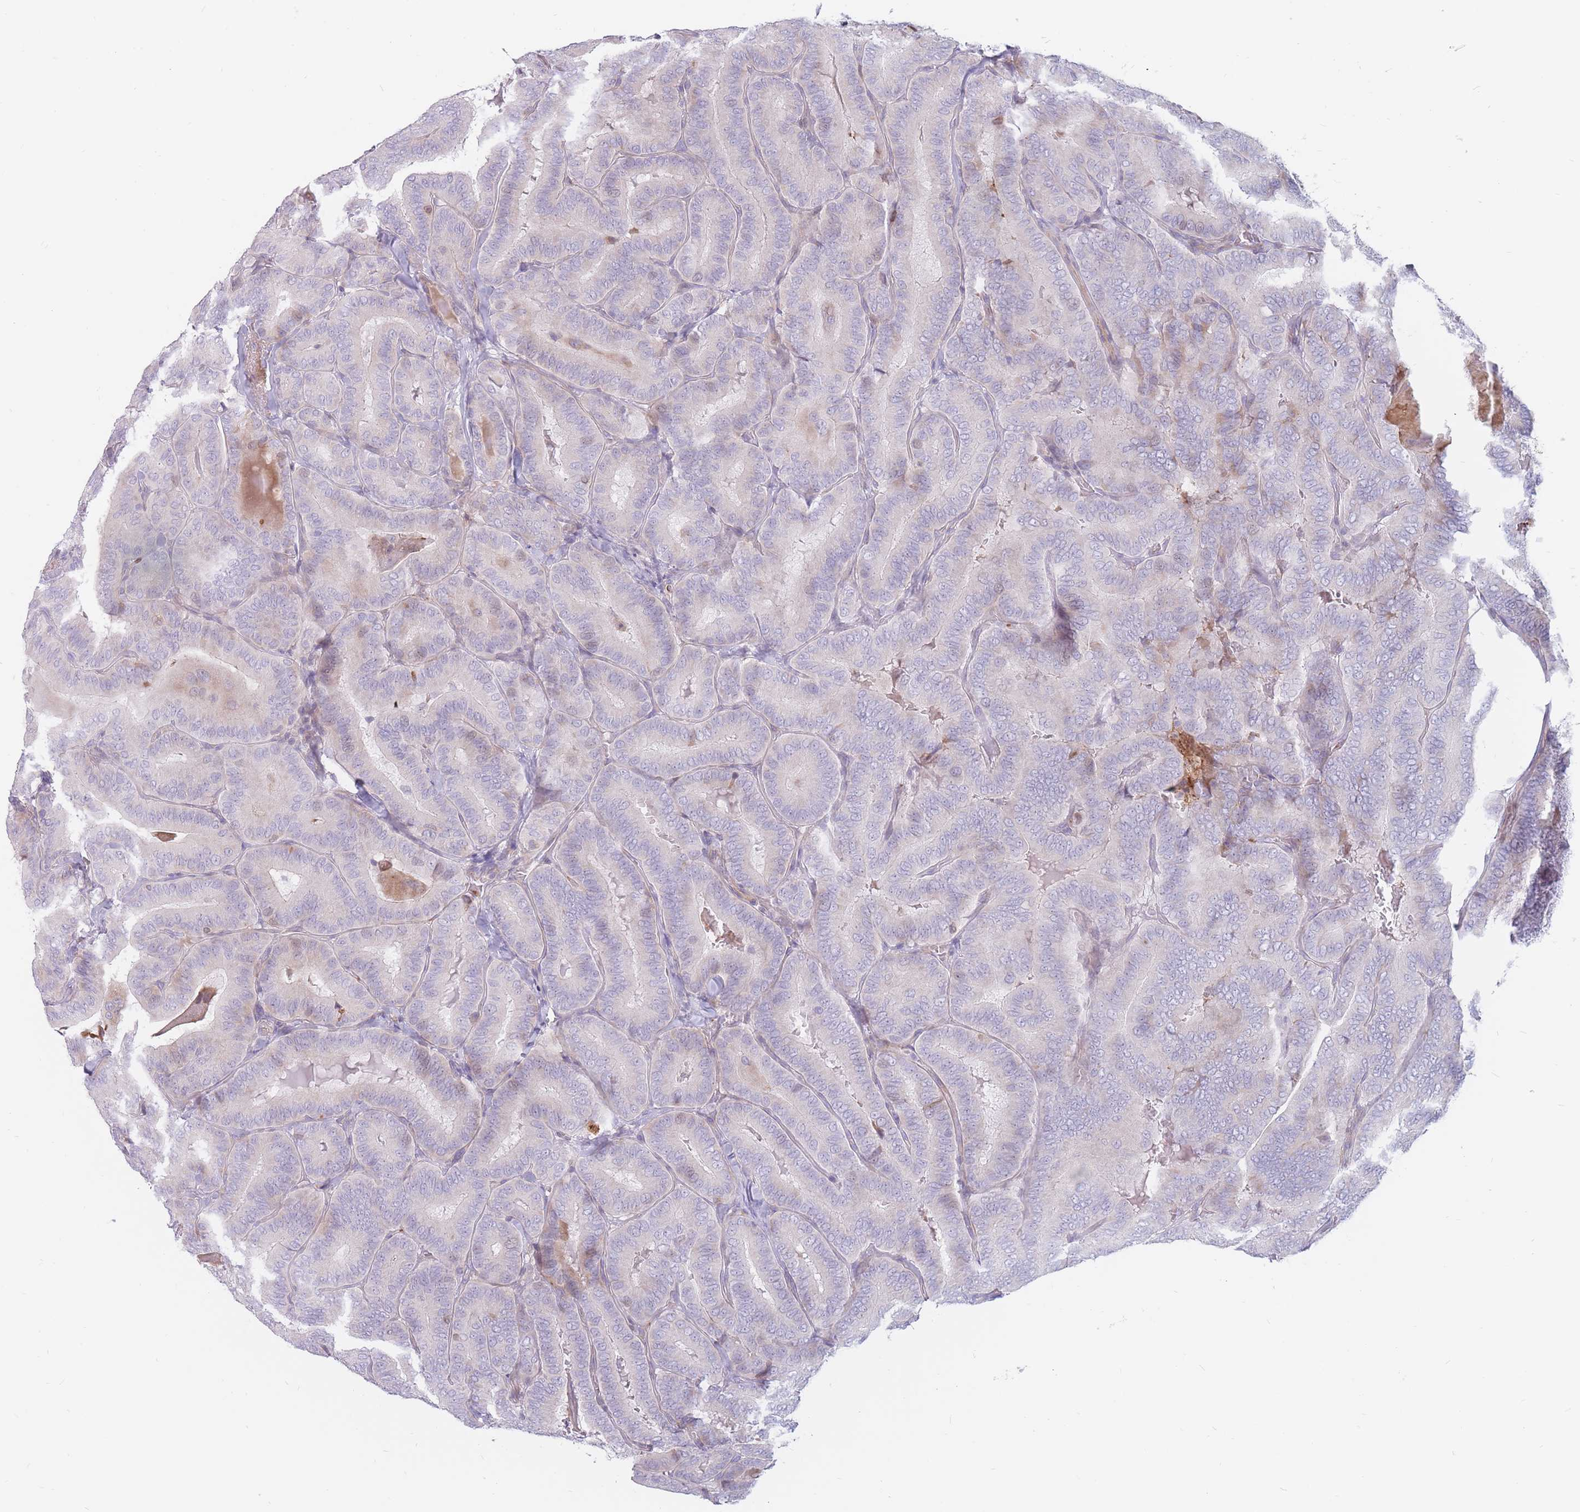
{"staining": {"intensity": "negative", "quantity": "none", "location": "none"}, "tissue": "thyroid cancer", "cell_type": "Tumor cells", "image_type": "cancer", "snomed": [{"axis": "morphology", "description": "Papillary adenocarcinoma, NOS"}, {"axis": "topography", "description": "Thyroid gland"}], "caption": "Thyroid cancer was stained to show a protein in brown. There is no significant positivity in tumor cells. (DAB immunohistochemistry with hematoxylin counter stain).", "gene": "PTGDR", "patient": {"sex": "male", "age": 61}}